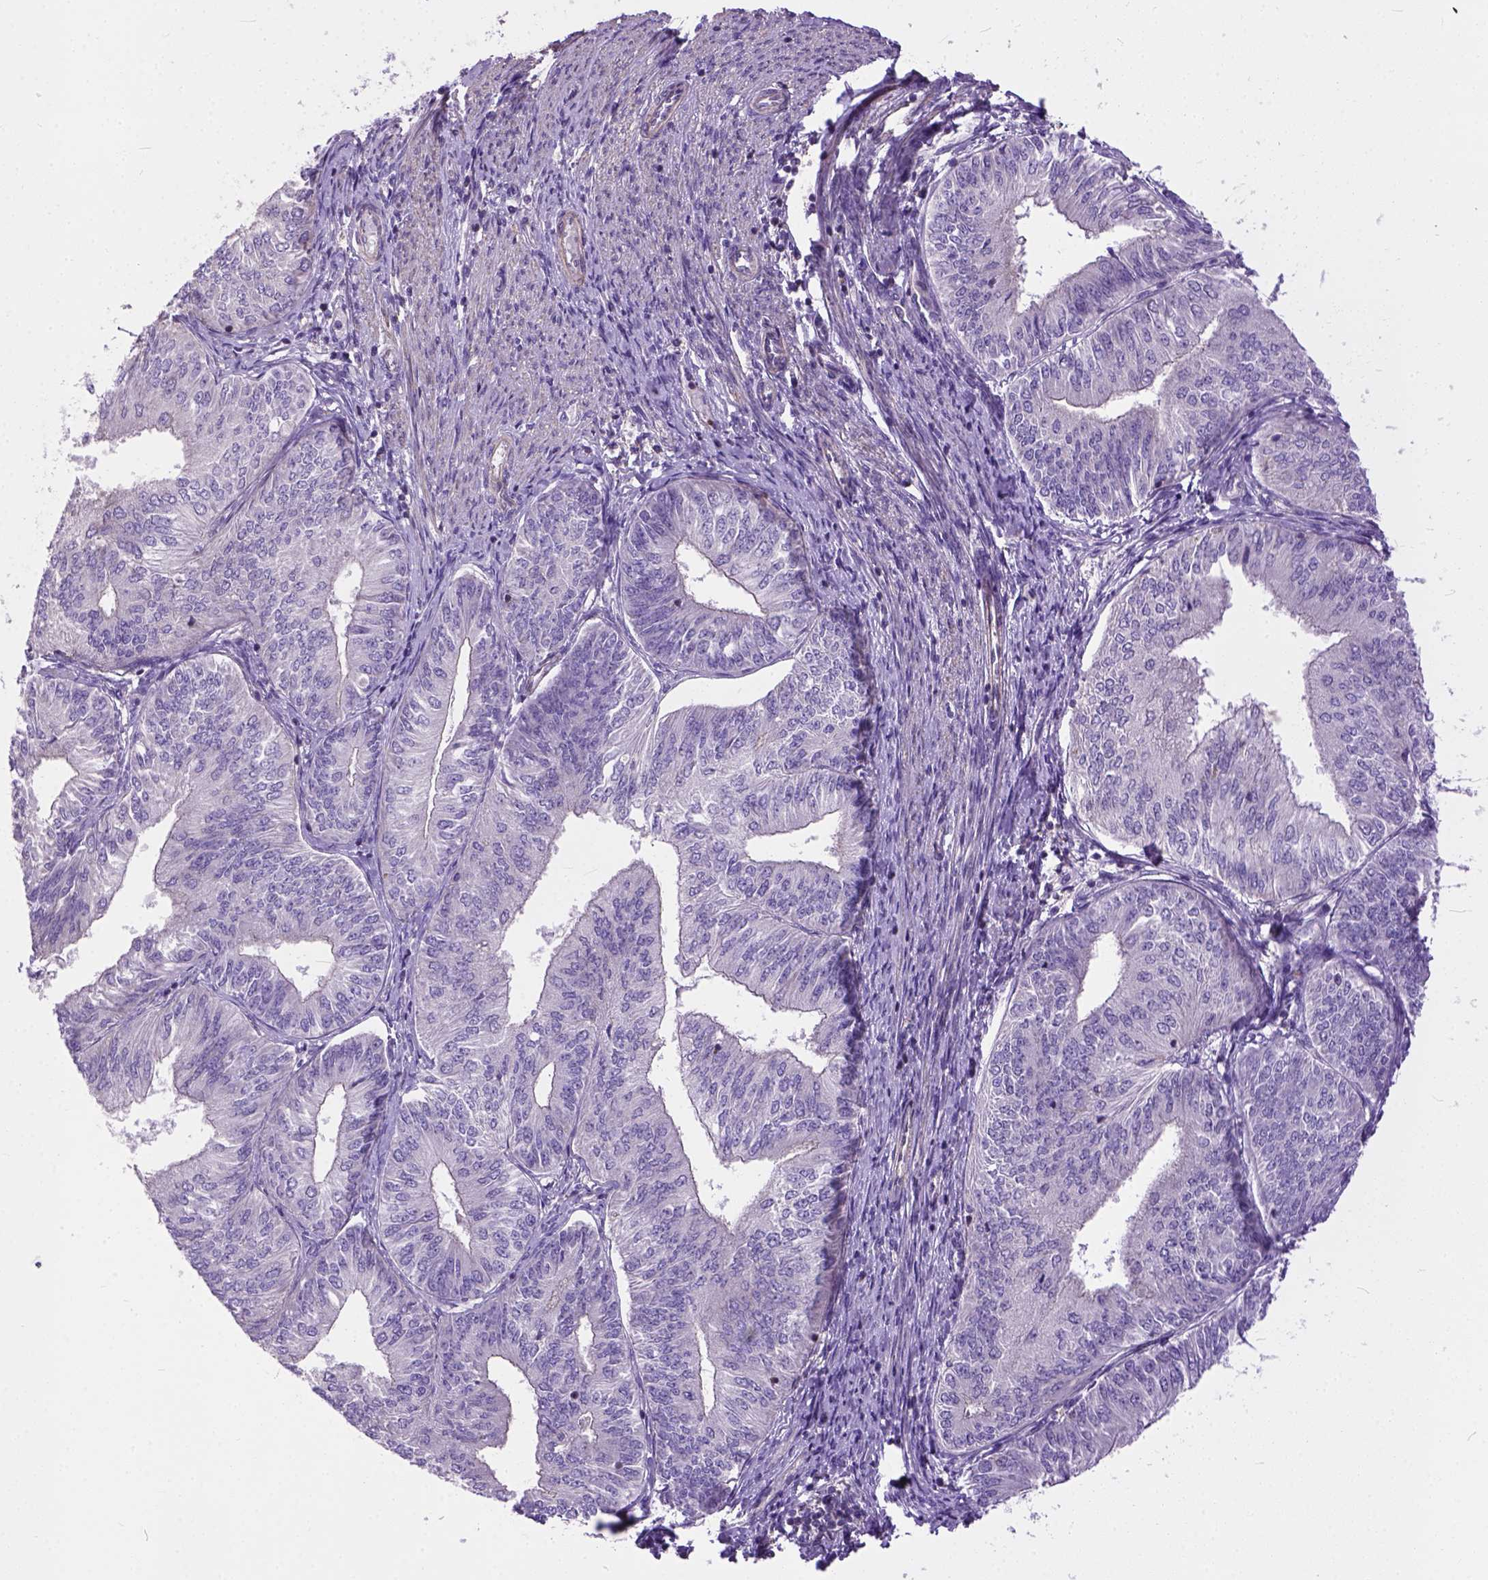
{"staining": {"intensity": "negative", "quantity": "none", "location": "none"}, "tissue": "endometrial cancer", "cell_type": "Tumor cells", "image_type": "cancer", "snomed": [{"axis": "morphology", "description": "Adenocarcinoma, NOS"}, {"axis": "topography", "description": "Endometrium"}], "caption": "High magnification brightfield microscopy of endometrial cancer (adenocarcinoma) stained with DAB (brown) and counterstained with hematoxylin (blue): tumor cells show no significant staining. Nuclei are stained in blue.", "gene": "BANF2", "patient": {"sex": "female", "age": 58}}